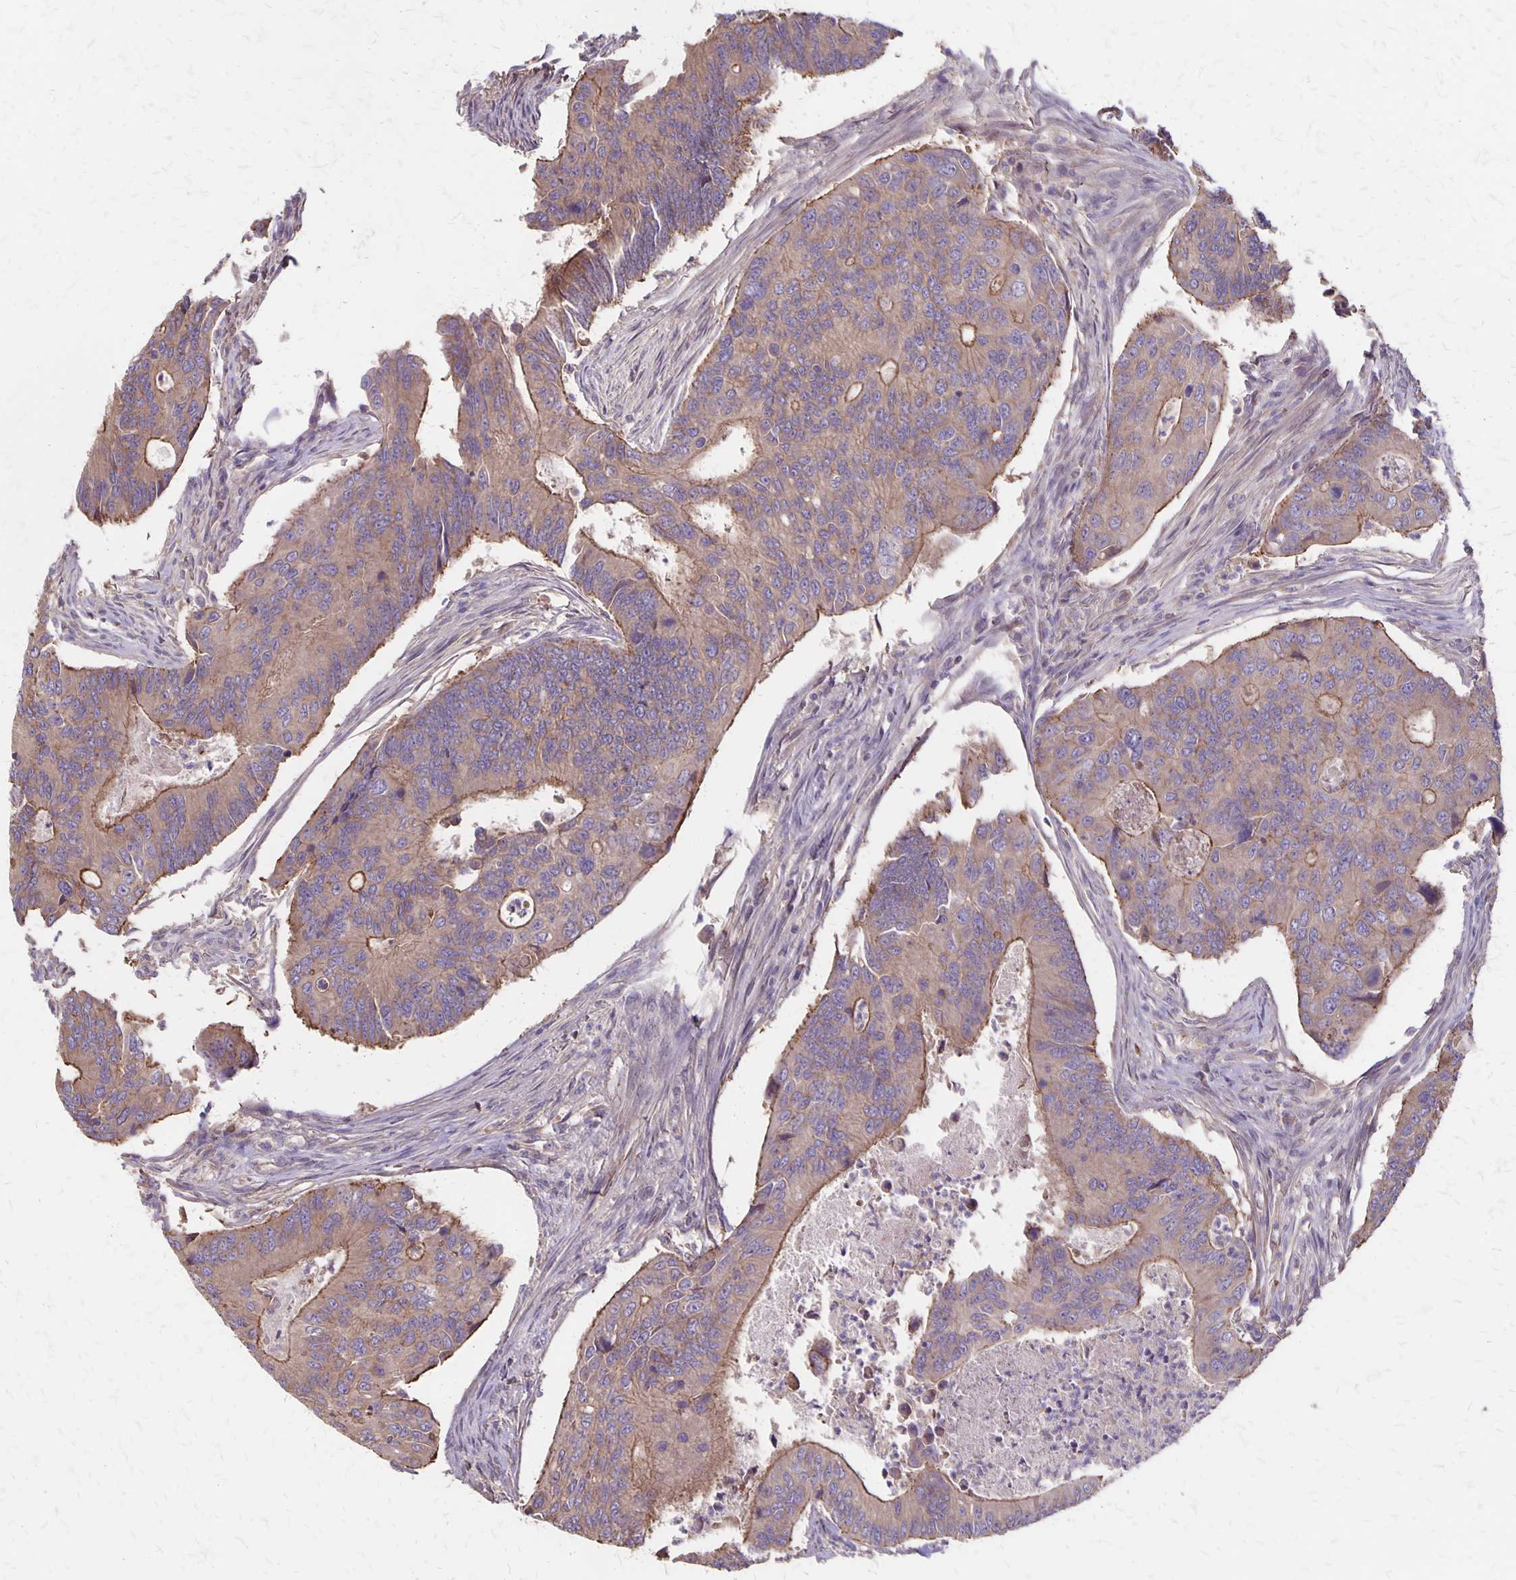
{"staining": {"intensity": "moderate", "quantity": "25%-75%", "location": "cytoplasmic/membranous"}, "tissue": "colorectal cancer", "cell_type": "Tumor cells", "image_type": "cancer", "snomed": [{"axis": "morphology", "description": "Adenocarcinoma, NOS"}, {"axis": "topography", "description": "Colon"}], "caption": "Colorectal cancer (adenocarcinoma) was stained to show a protein in brown. There is medium levels of moderate cytoplasmic/membranous expression in about 25%-75% of tumor cells.", "gene": "PROM2", "patient": {"sex": "female", "age": 67}}